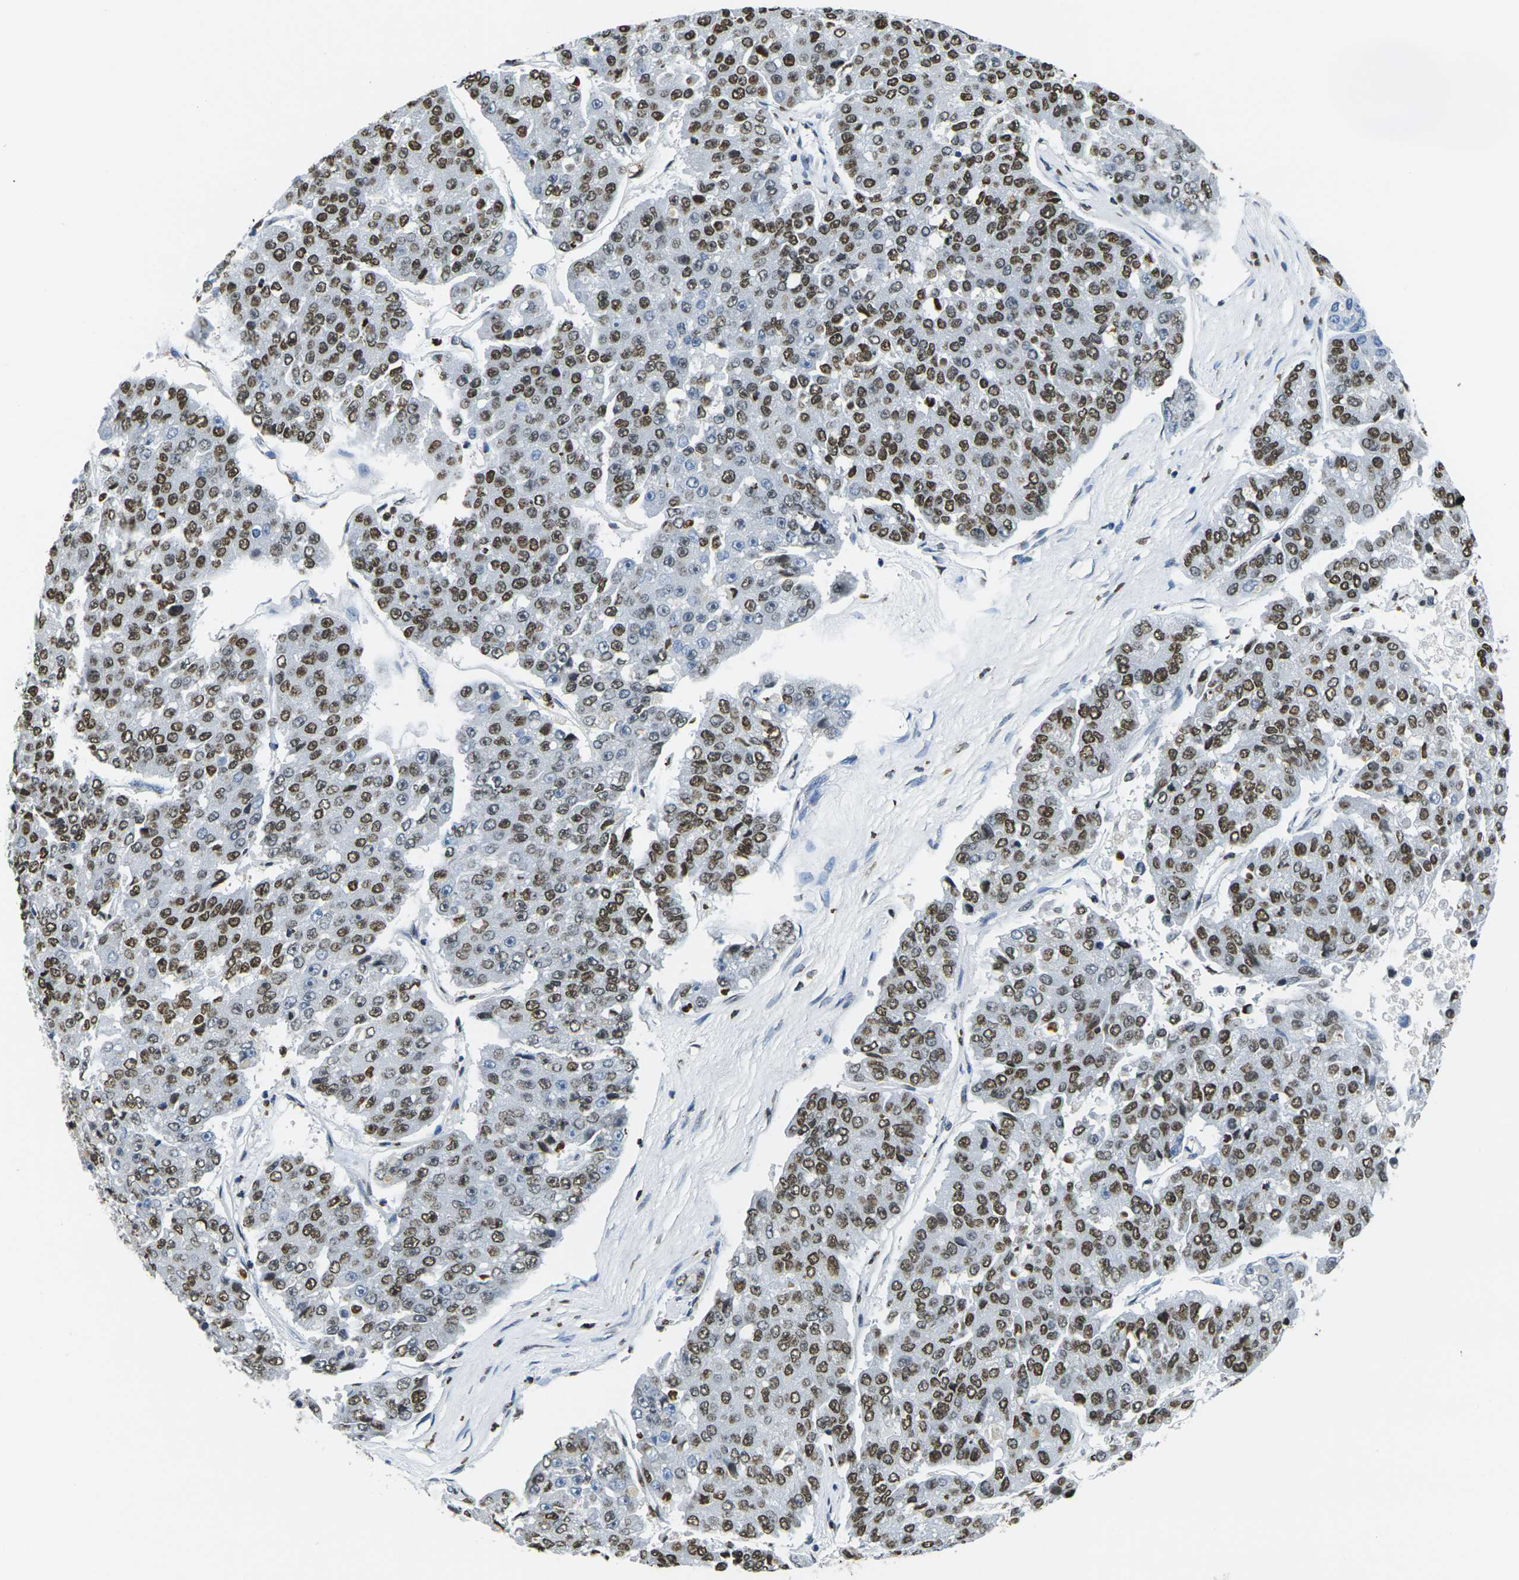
{"staining": {"intensity": "strong", "quantity": "25%-75%", "location": "nuclear"}, "tissue": "pancreatic cancer", "cell_type": "Tumor cells", "image_type": "cancer", "snomed": [{"axis": "morphology", "description": "Adenocarcinoma, NOS"}, {"axis": "topography", "description": "Pancreas"}], "caption": "Brown immunohistochemical staining in human pancreatic adenocarcinoma exhibits strong nuclear positivity in approximately 25%-75% of tumor cells.", "gene": "DRAXIN", "patient": {"sex": "male", "age": 50}}